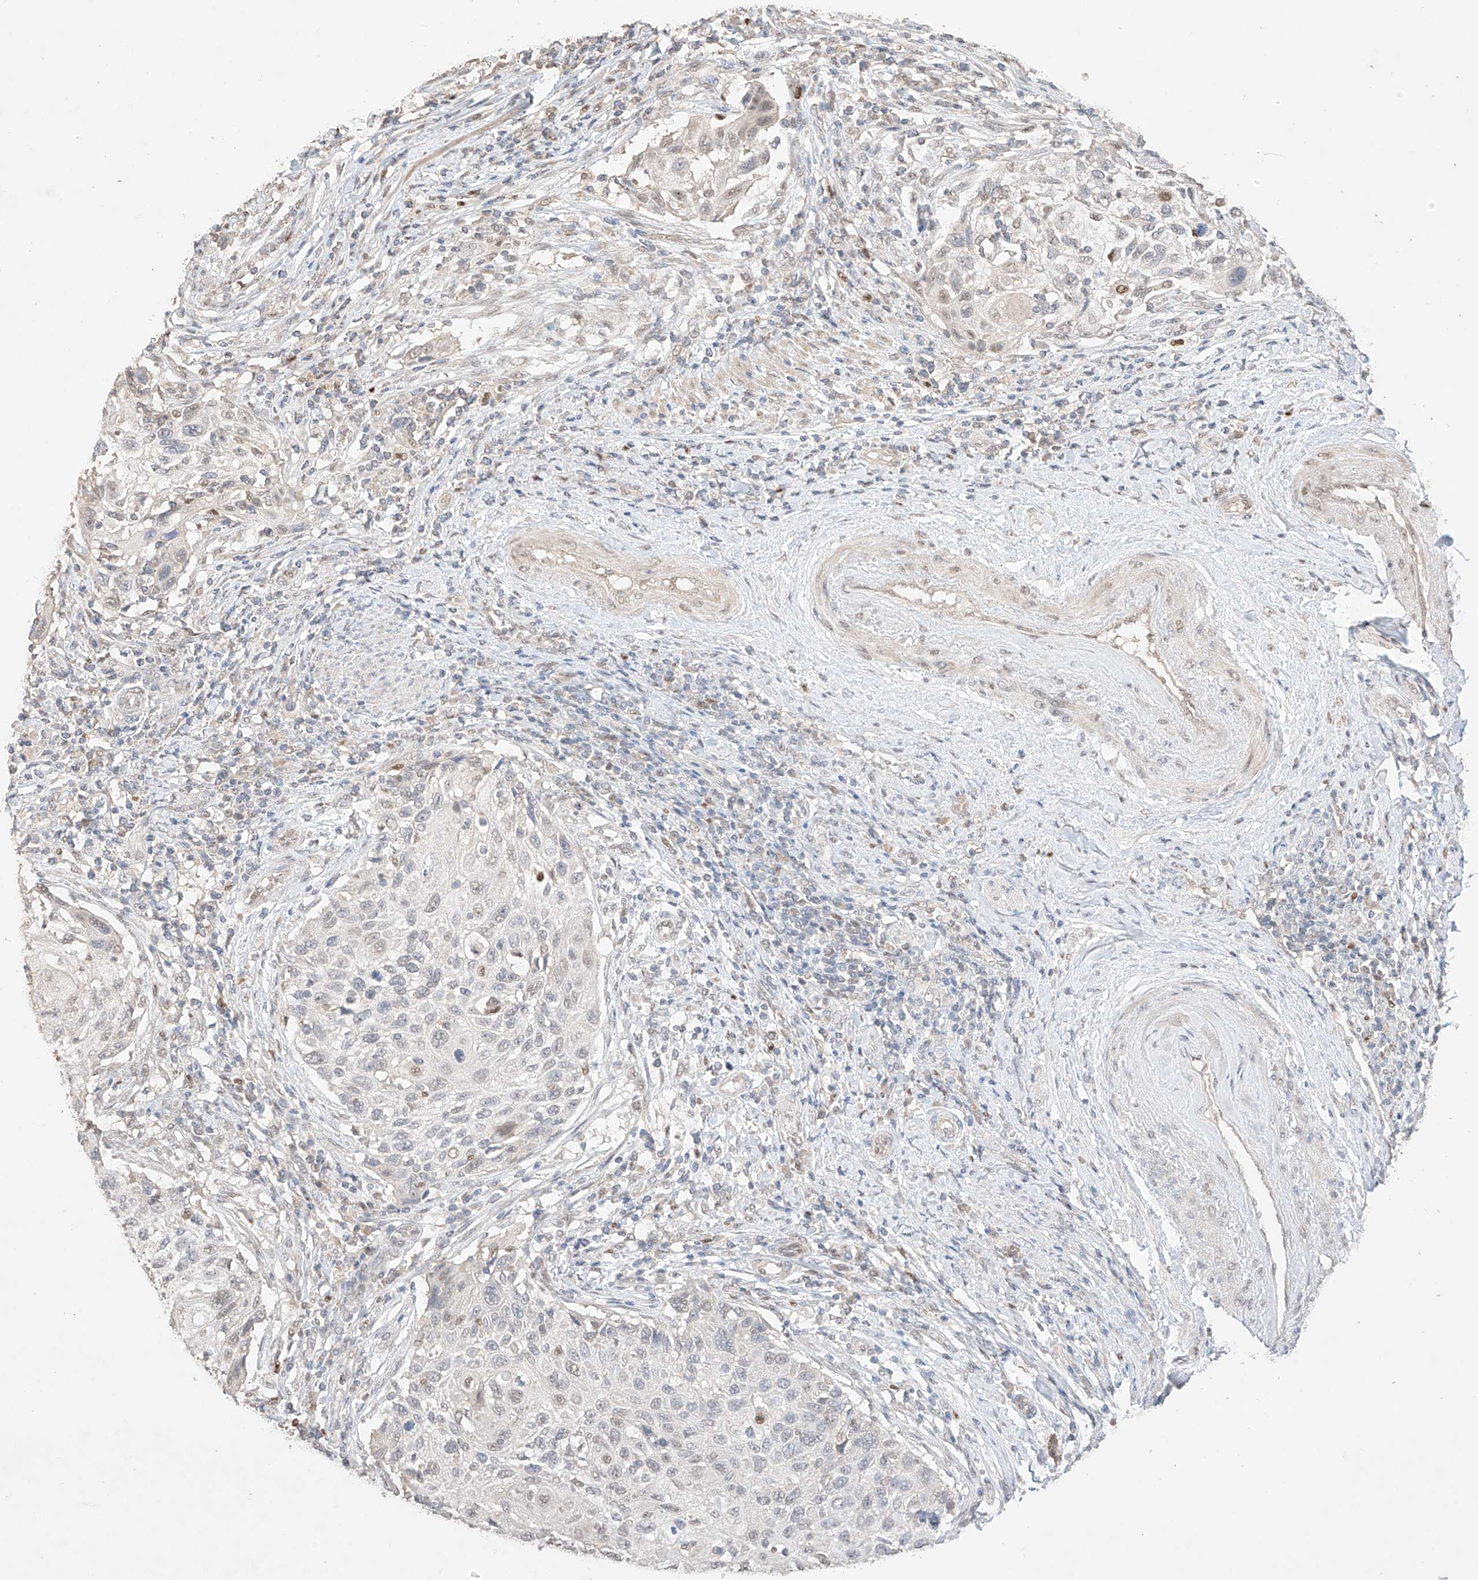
{"staining": {"intensity": "weak", "quantity": "<25%", "location": "nuclear"}, "tissue": "cervical cancer", "cell_type": "Tumor cells", "image_type": "cancer", "snomed": [{"axis": "morphology", "description": "Squamous cell carcinoma, NOS"}, {"axis": "topography", "description": "Cervix"}], "caption": "Immunohistochemical staining of cervical cancer demonstrates no significant staining in tumor cells. The staining is performed using DAB (3,3'-diaminobenzidine) brown chromogen with nuclei counter-stained in using hematoxylin.", "gene": "APIP", "patient": {"sex": "female", "age": 70}}